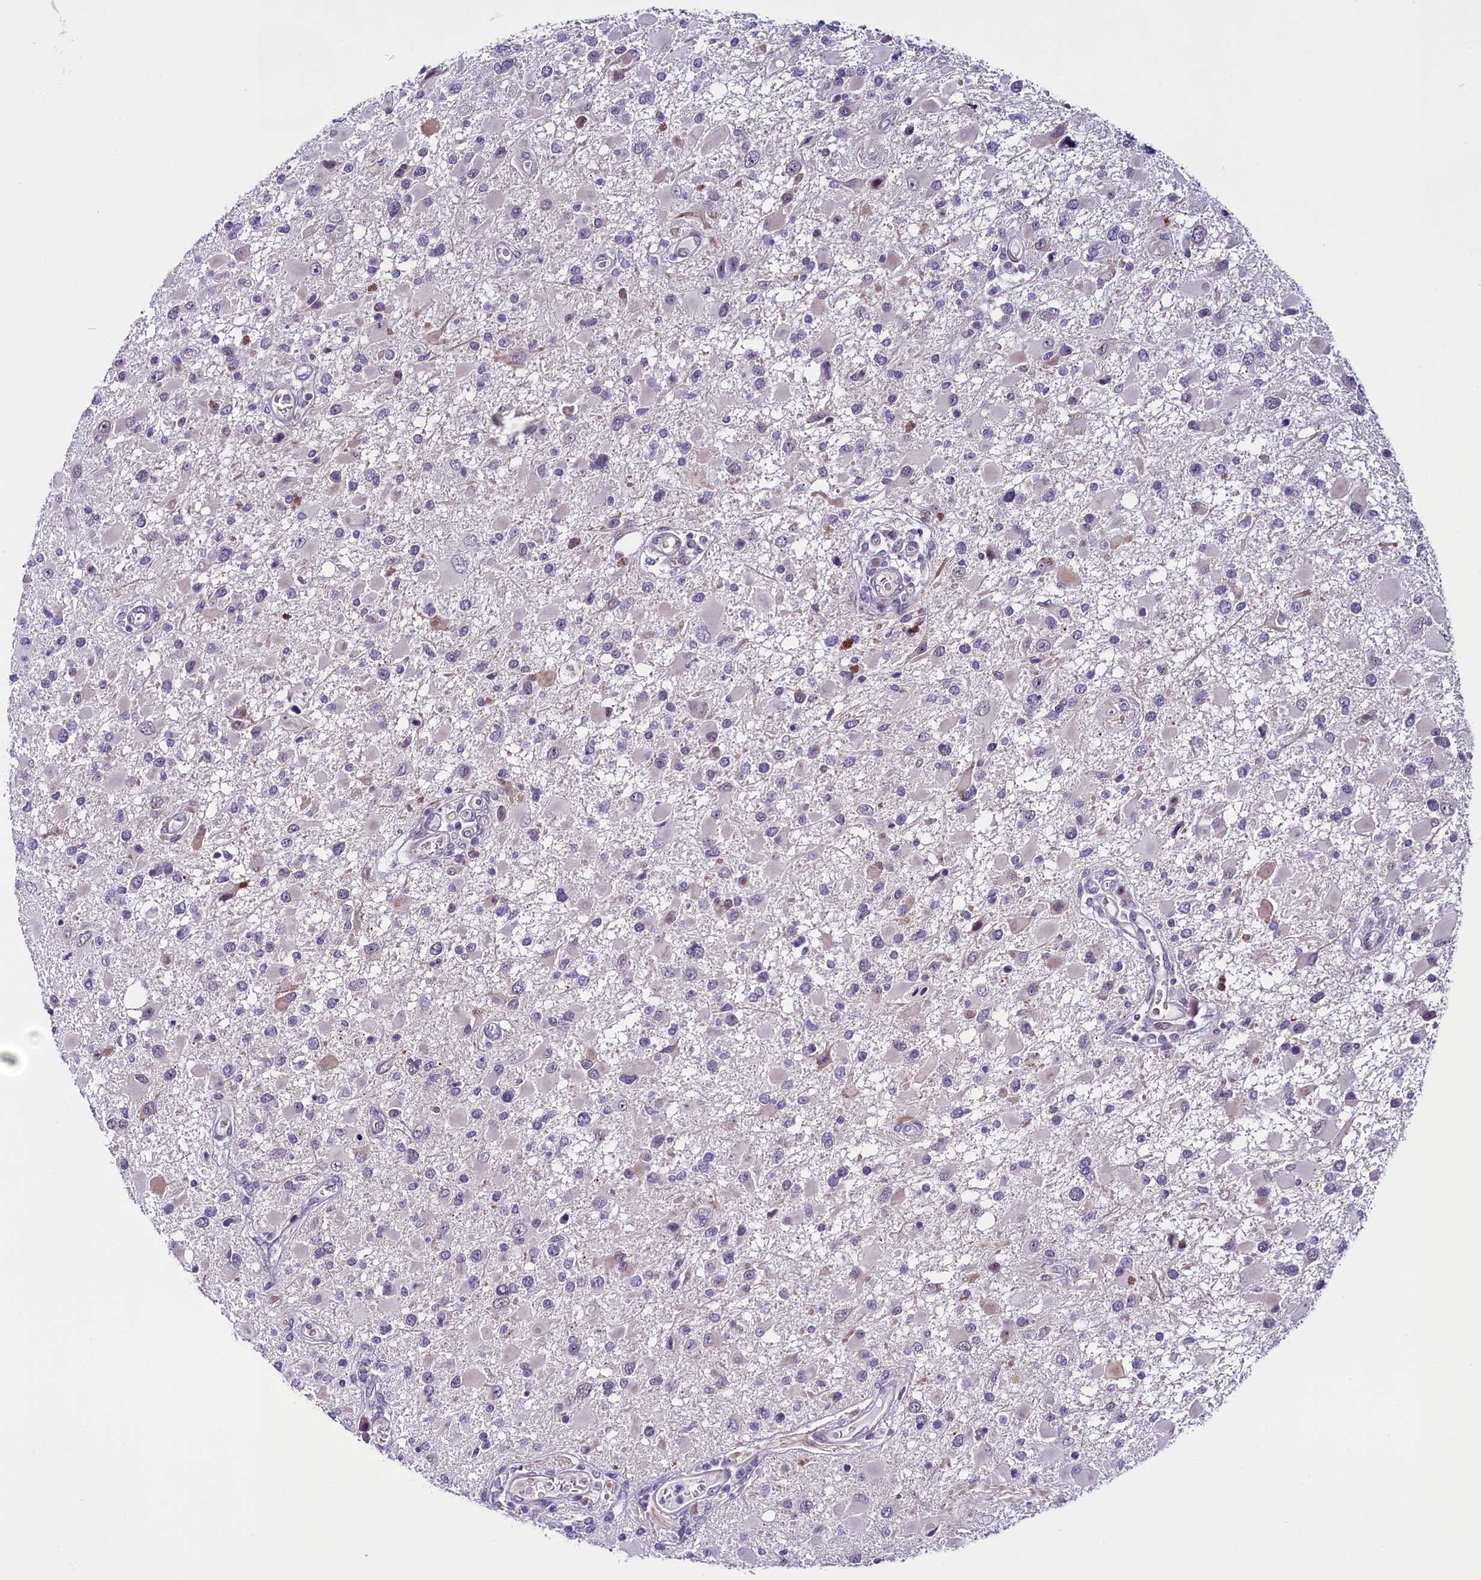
{"staining": {"intensity": "negative", "quantity": "none", "location": "none"}, "tissue": "glioma", "cell_type": "Tumor cells", "image_type": "cancer", "snomed": [{"axis": "morphology", "description": "Glioma, malignant, High grade"}, {"axis": "topography", "description": "Brain"}], "caption": "IHC of human malignant high-grade glioma exhibits no positivity in tumor cells.", "gene": "CCDC106", "patient": {"sex": "male", "age": 53}}